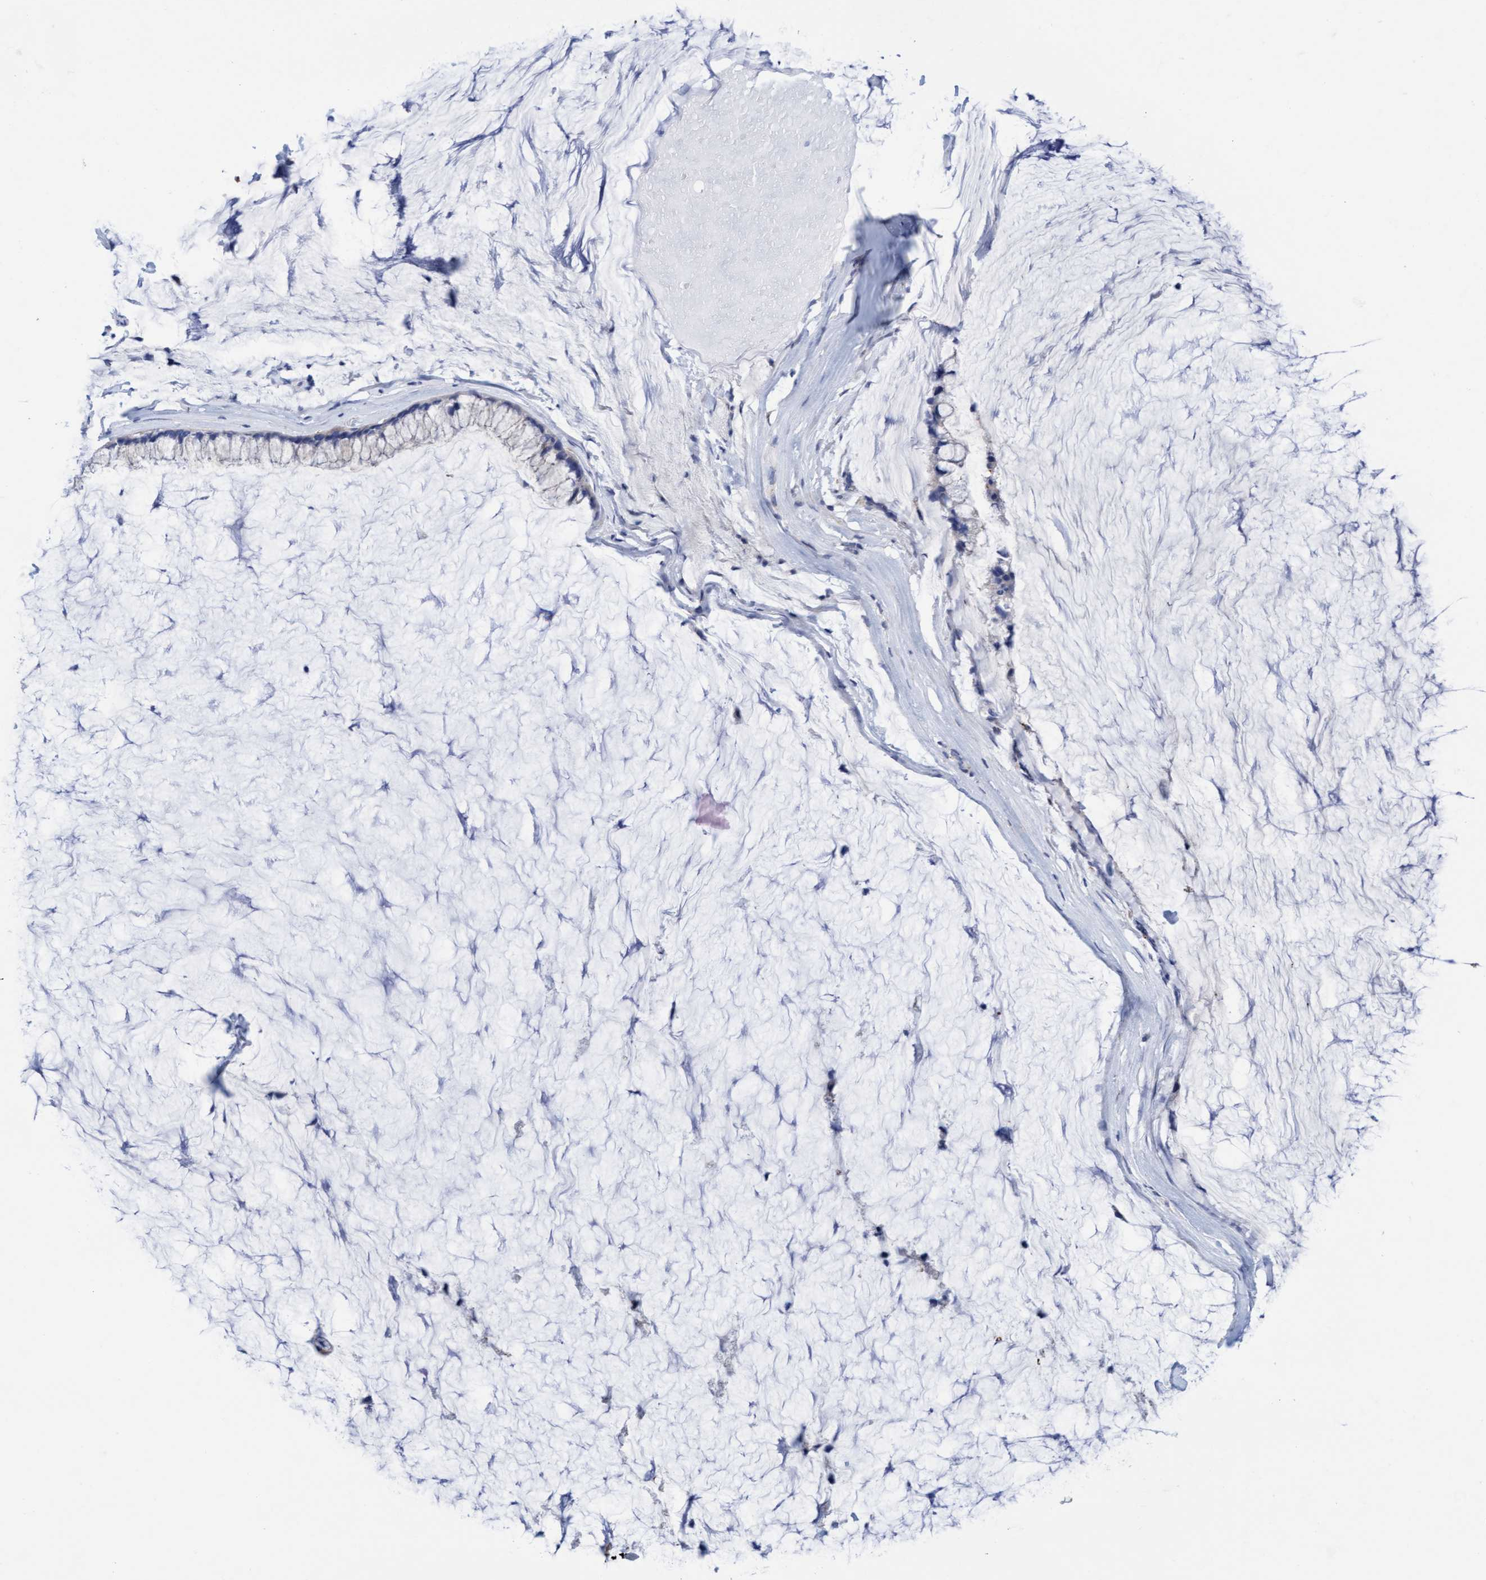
{"staining": {"intensity": "negative", "quantity": "none", "location": "none"}, "tissue": "ovarian cancer", "cell_type": "Tumor cells", "image_type": "cancer", "snomed": [{"axis": "morphology", "description": "Cystadenocarcinoma, mucinous, NOS"}, {"axis": "topography", "description": "Ovary"}], "caption": "This is a image of IHC staining of ovarian cancer (mucinous cystadenocarcinoma), which shows no positivity in tumor cells.", "gene": "SGSH", "patient": {"sex": "female", "age": 39}}